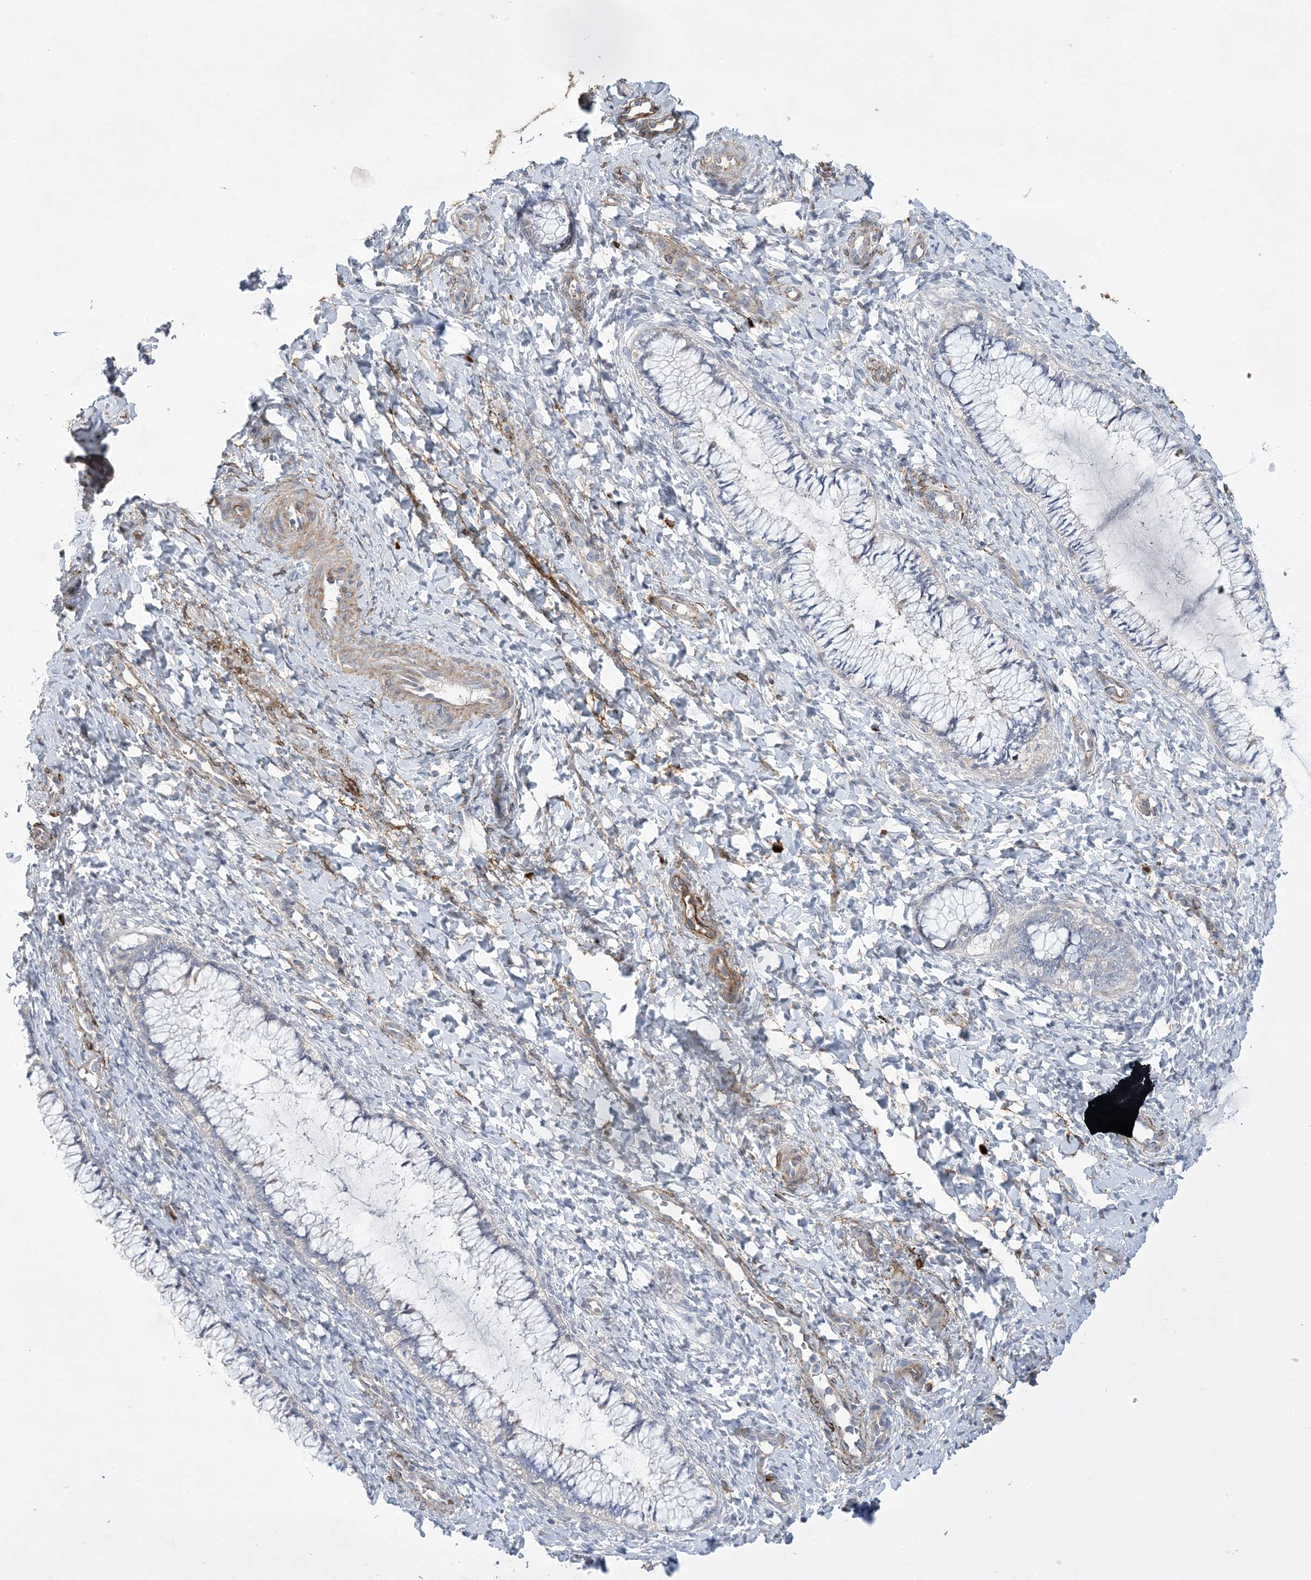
{"staining": {"intensity": "negative", "quantity": "none", "location": "none"}, "tissue": "cervix", "cell_type": "Glandular cells", "image_type": "normal", "snomed": [{"axis": "morphology", "description": "Normal tissue, NOS"}, {"axis": "morphology", "description": "Adenocarcinoma, NOS"}, {"axis": "topography", "description": "Cervix"}], "caption": "IHC image of unremarkable cervix: cervix stained with DAB (3,3'-diaminobenzidine) demonstrates no significant protein positivity in glandular cells. Nuclei are stained in blue.", "gene": "CALN1", "patient": {"sex": "female", "age": 29}}